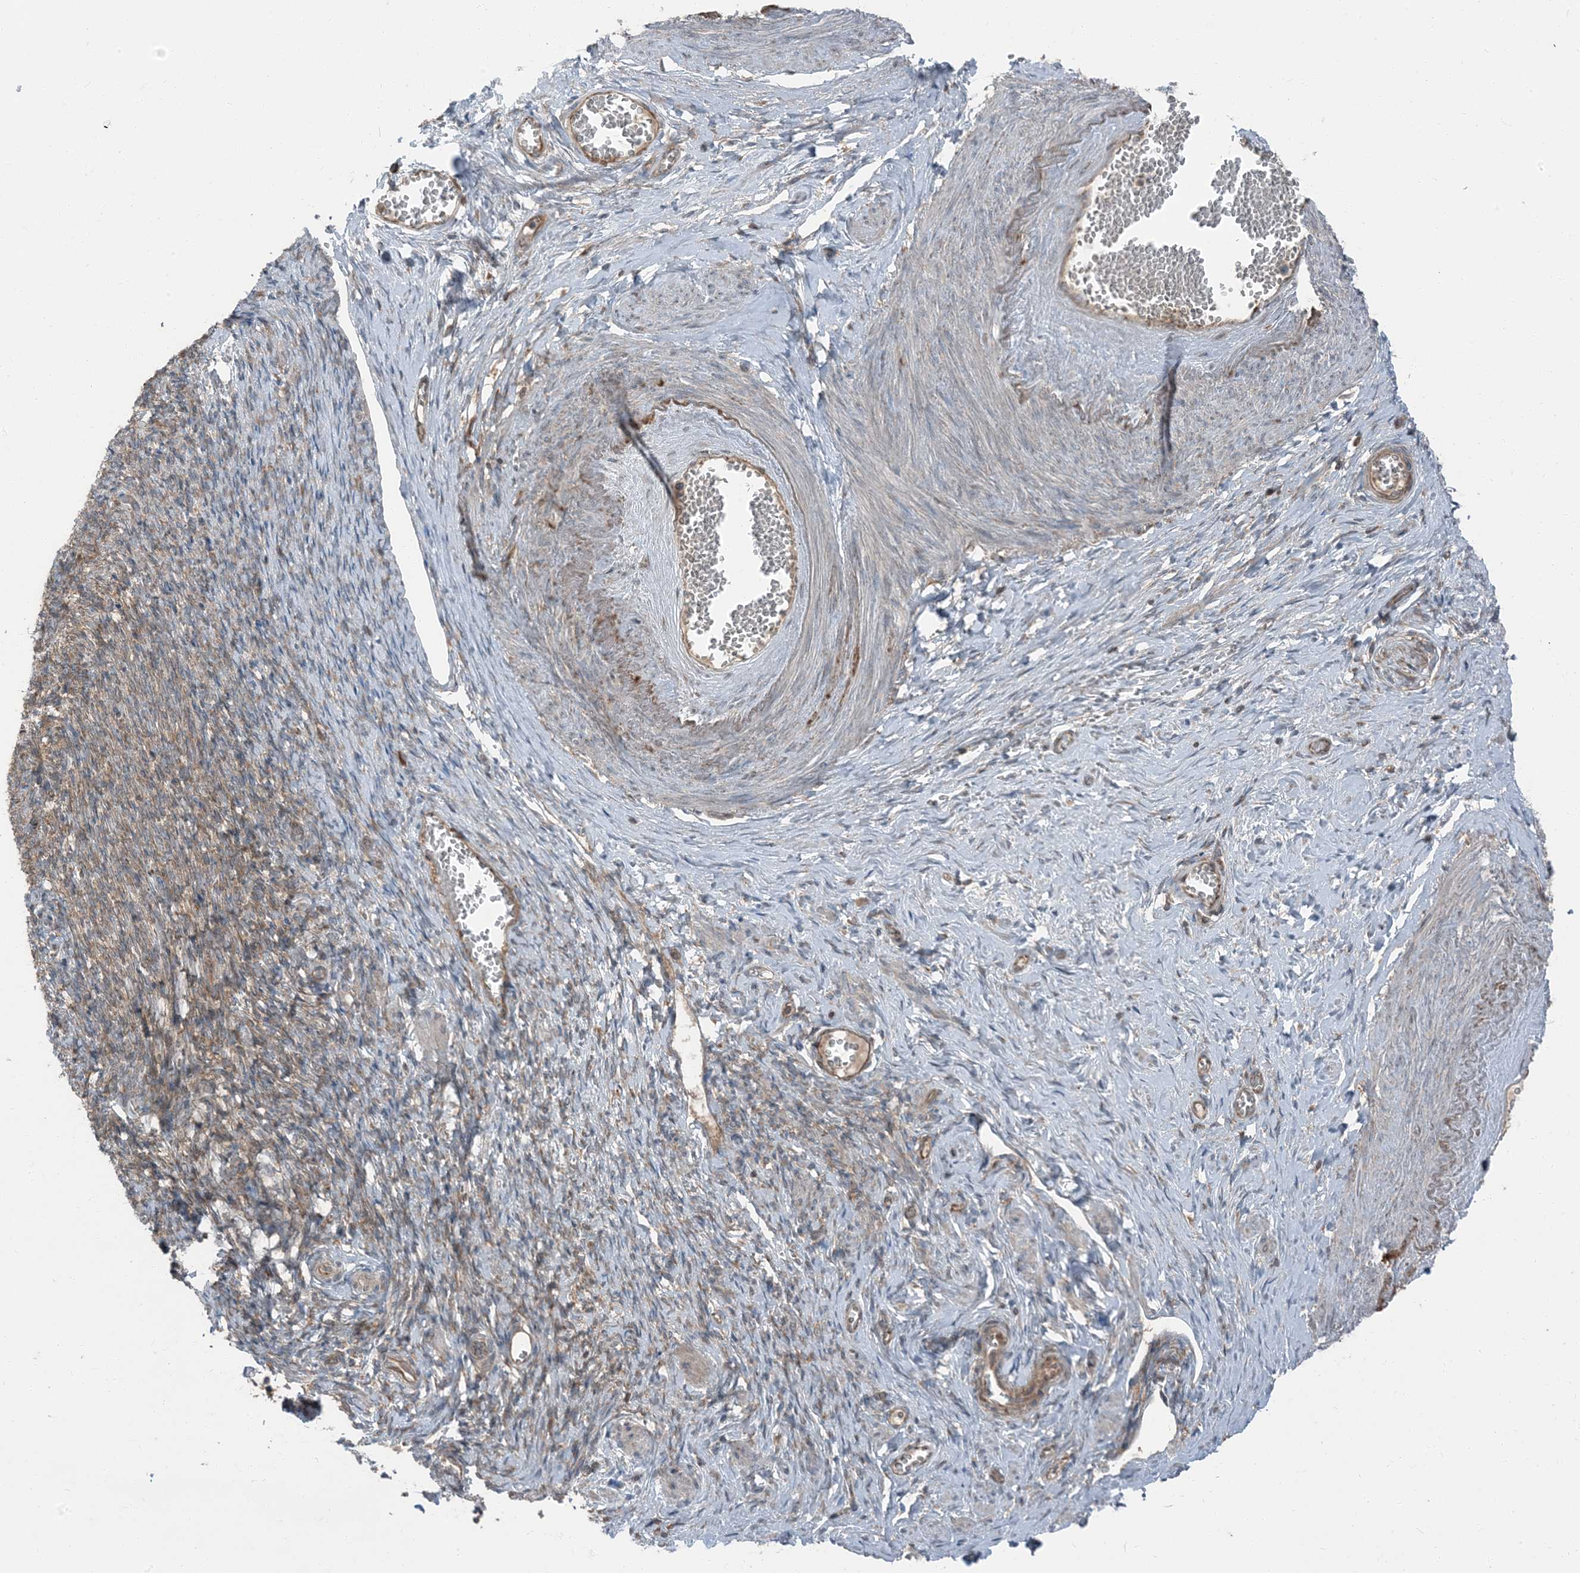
{"staining": {"intensity": "moderate", "quantity": ">75%", "location": "cytoplasmic/membranous"}, "tissue": "adipose tissue", "cell_type": "Adipocytes", "image_type": "normal", "snomed": [{"axis": "morphology", "description": "Normal tissue, NOS"}, {"axis": "topography", "description": "Vascular tissue"}, {"axis": "topography", "description": "Fallopian tube"}, {"axis": "topography", "description": "Ovary"}], "caption": "Immunohistochemical staining of normal human adipose tissue displays moderate cytoplasmic/membranous protein positivity in about >75% of adipocytes.", "gene": "RAB3GAP1", "patient": {"sex": "female", "age": 67}}